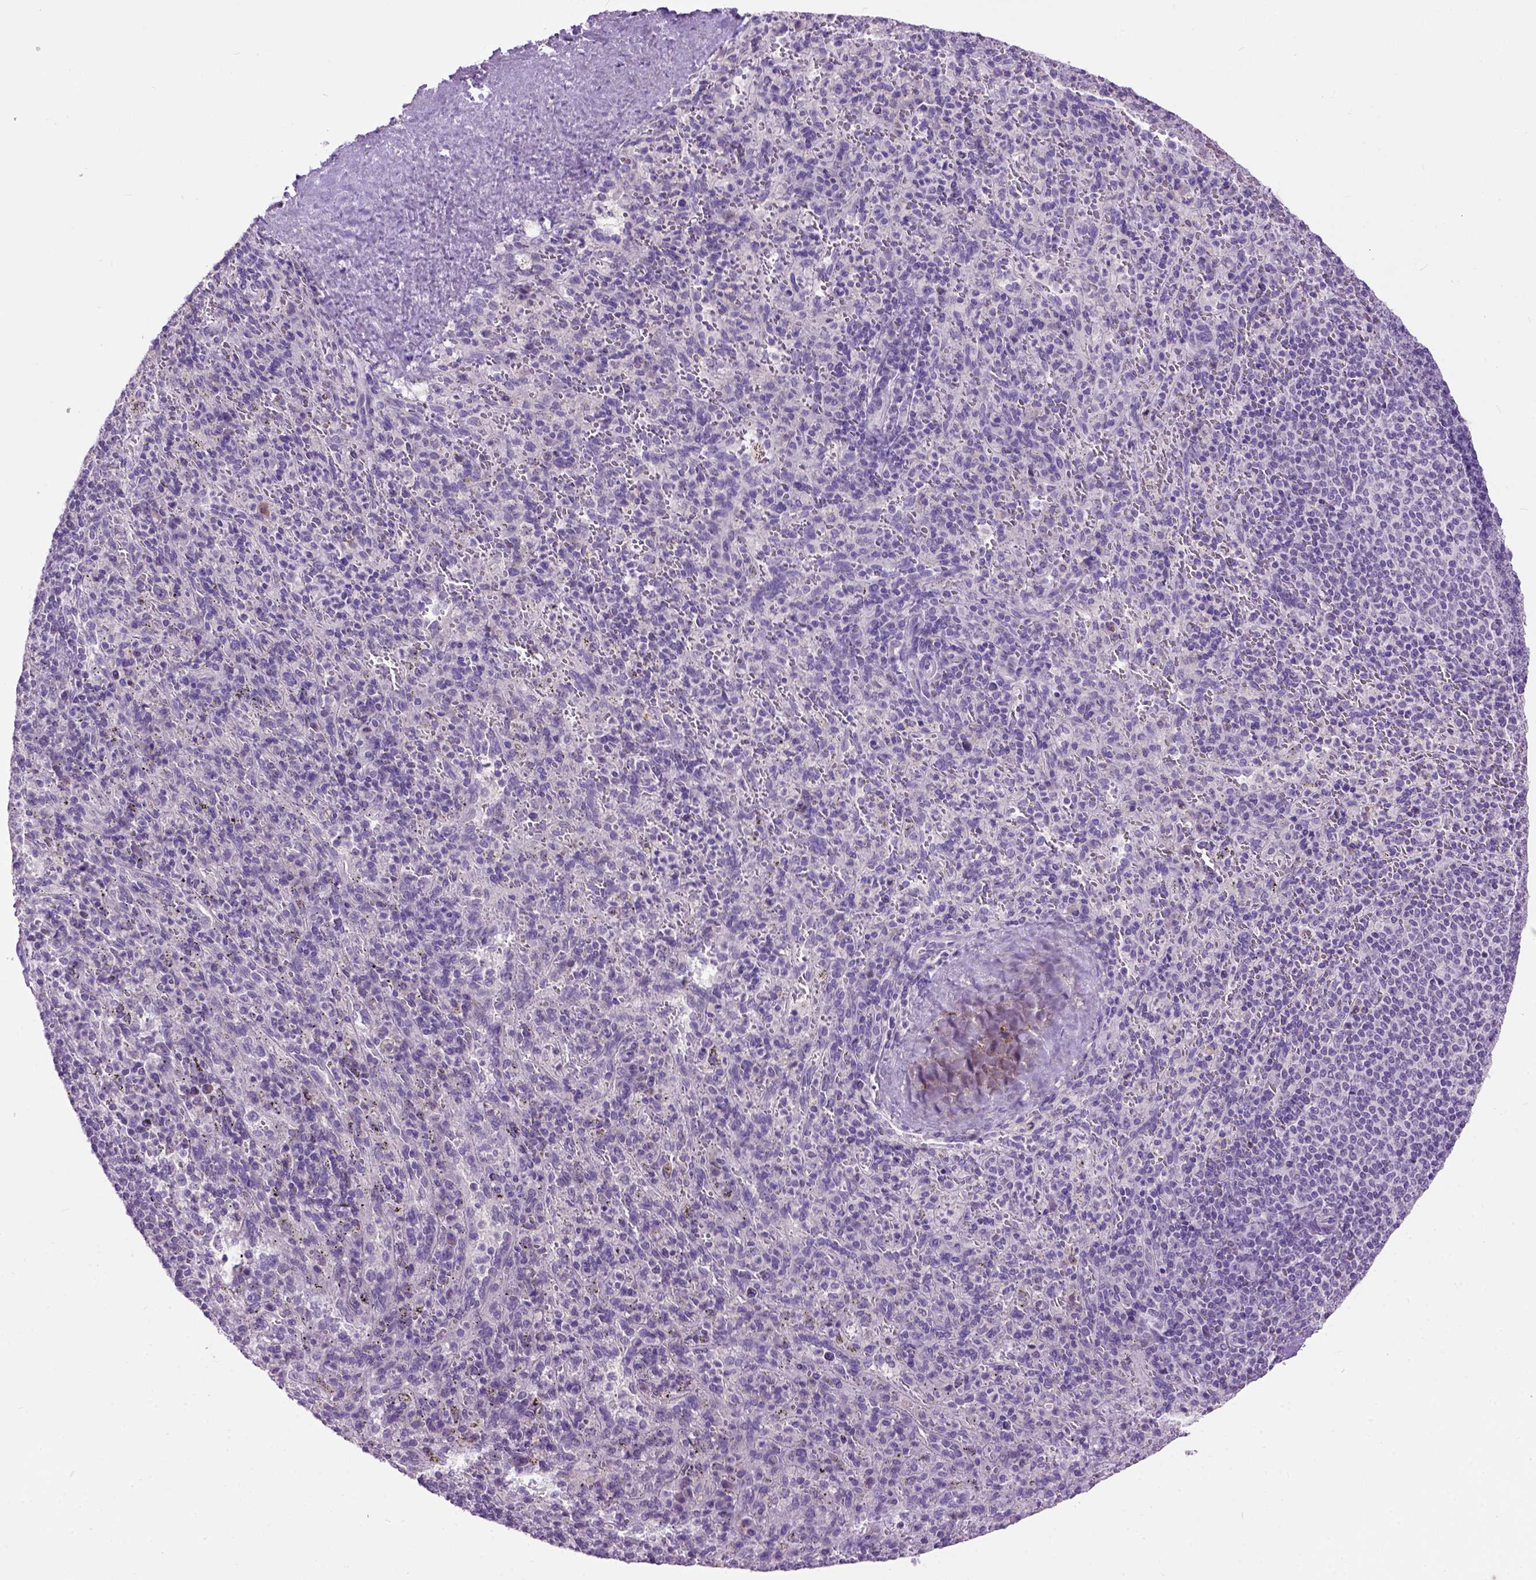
{"staining": {"intensity": "negative", "quantity": "none", "location": "none"}, "tissue": "spleen", "cell_type": "Cells in red pulp", "image_type": "normal", "snomed": [{"axis": "morphology", "description": "Normal tissue, NOS"}, {"axis": "topography", "description": "Spleen"}], "caption": "A micrograph of human spleen is negative for staining in cells in red pulp.", "gene": "MAPT", "patient": {"sex": "male", "age": 57}}